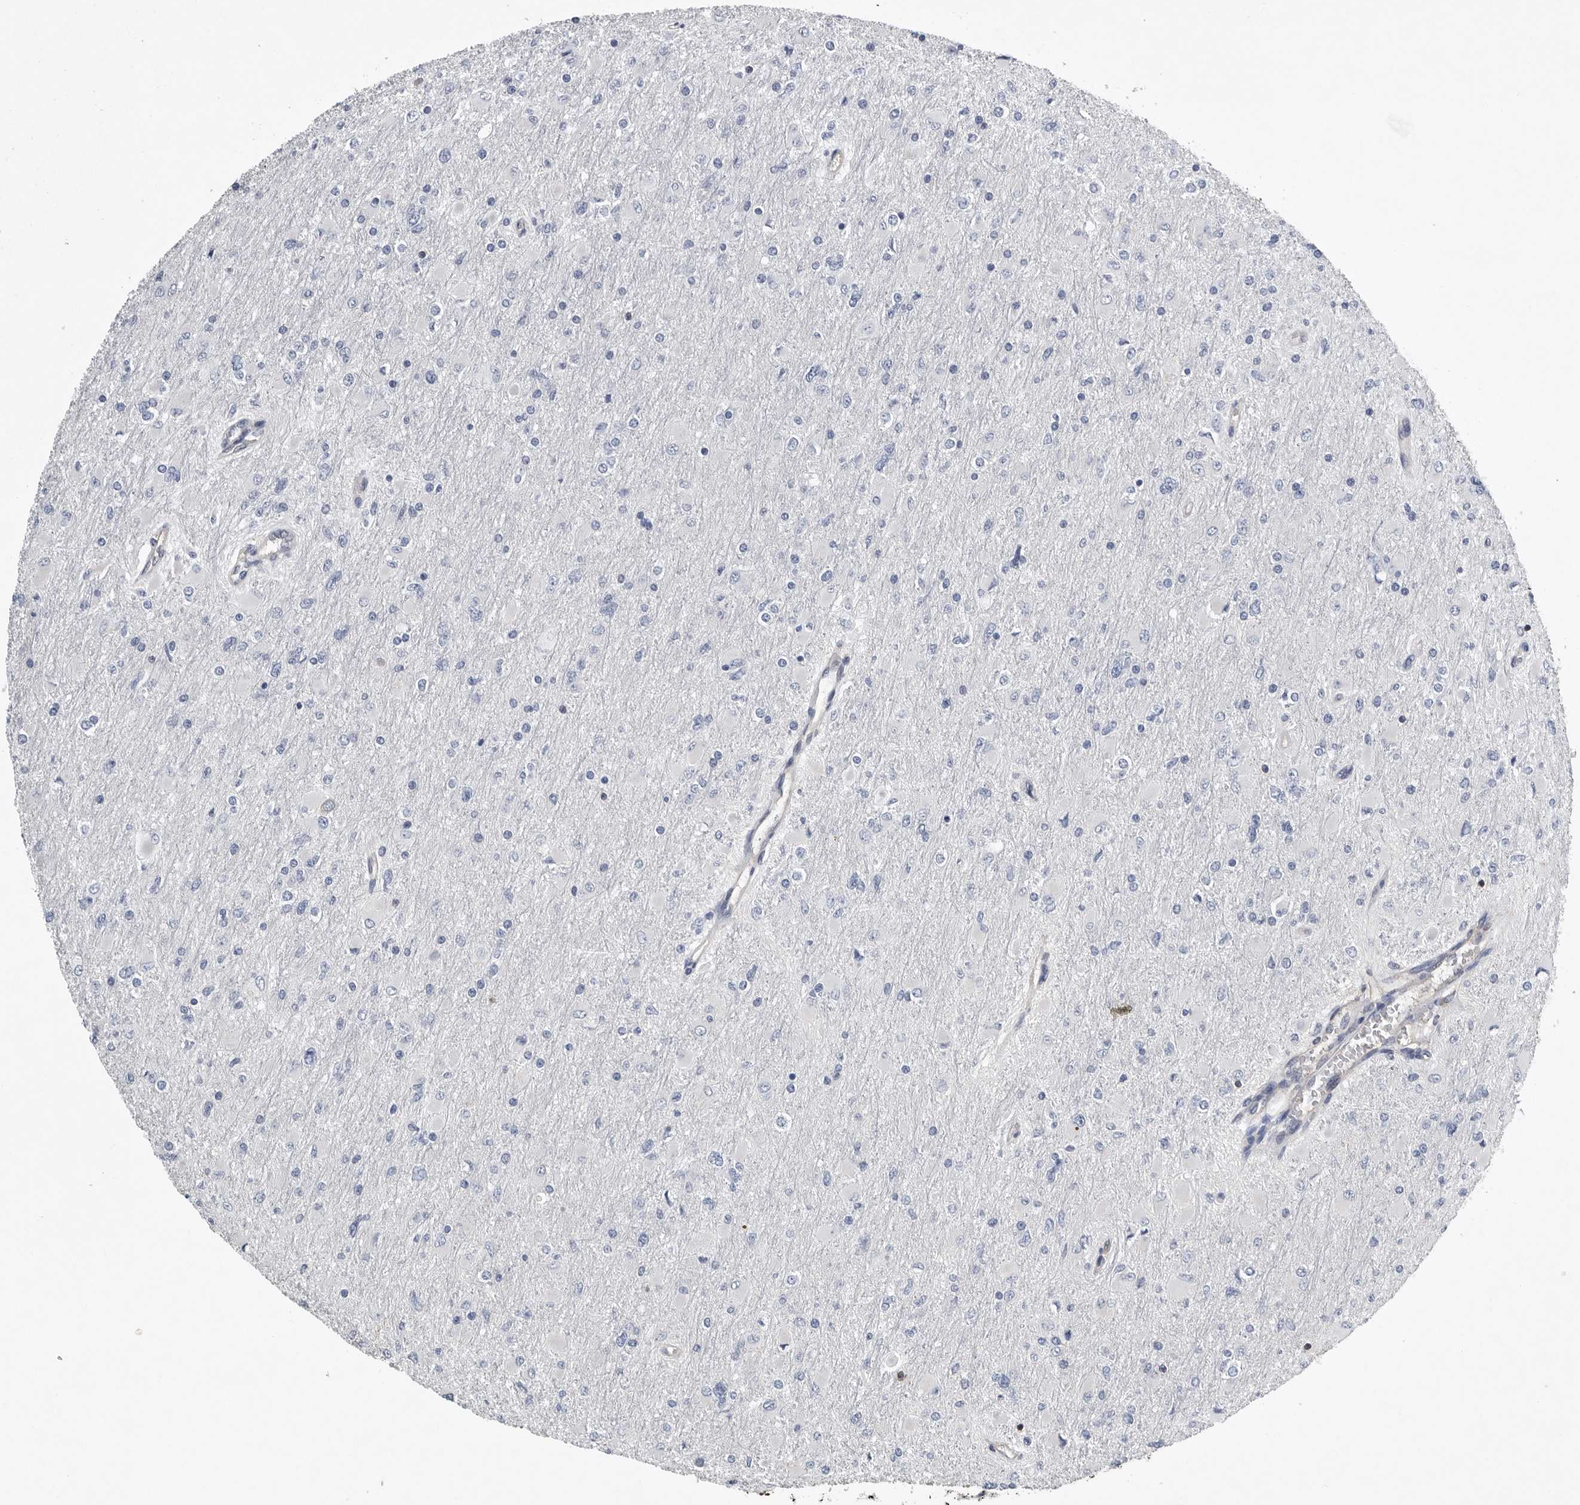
{"staining": {"intensity": "negative", "quantity": "none", "location": "none"}, "tissue": "glioma", "cell_type": "Tumor cells", "image_type": "cancer", "snomed": [{"axis": "morphology", "description": "Glioma, malignant, High grade"}, {"axis": "topography", "description": "Cerebral cortex"}], "caption": "Immunohistochemistry (IHC) of malignant high-grade glioma reveals no positivity in tumor cells. (DAB (3,3'-diaminobenzidine) IHC, high magnification).", "gene": "PDCD4", "patient": {"sex": "female", "age": 36}}